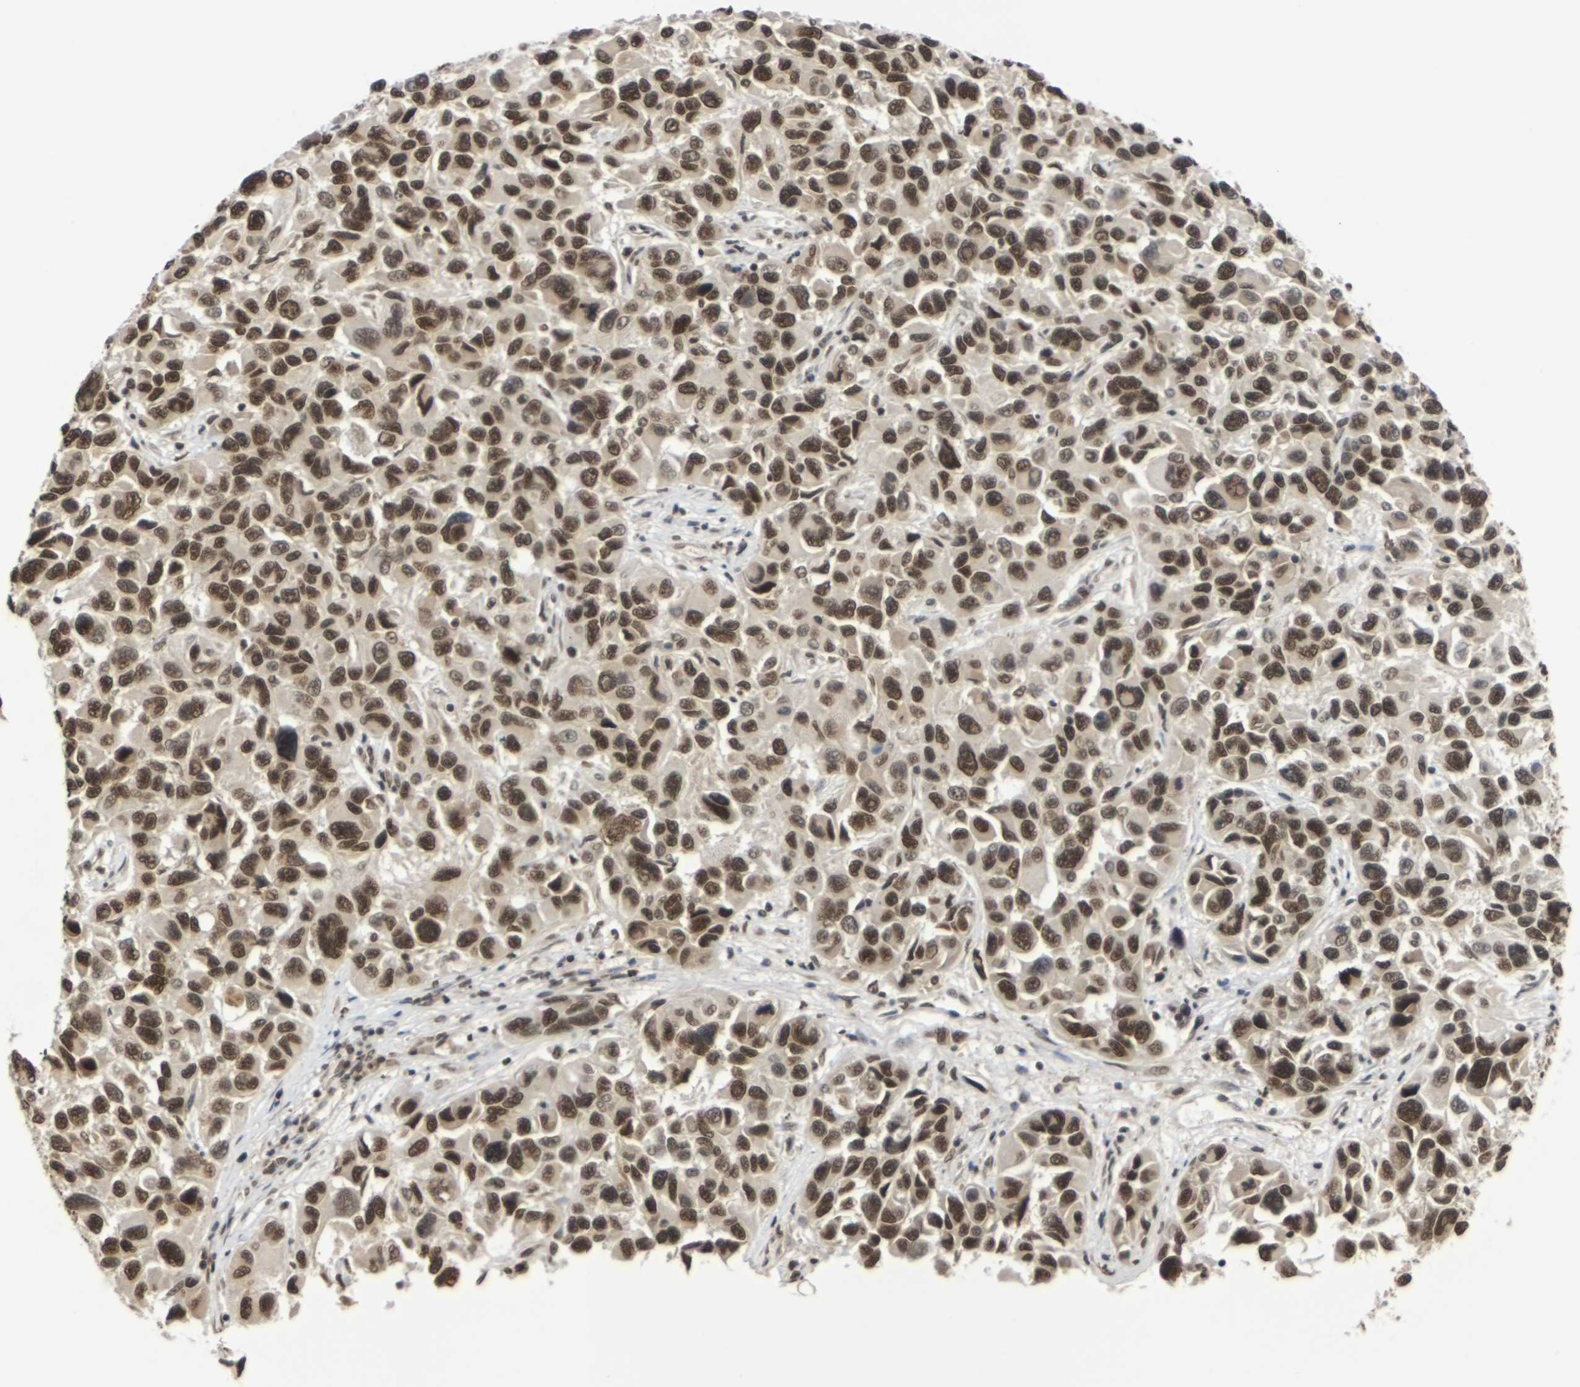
{"staining": {"intensity": "strong", "quantity": ">75%", "location": "cytoplasmic/membranous,nuclear"}, "tissue": "melanoma", "cell_type": "Tumor cells", "image_type": "cancer", "snomed": [{"axis": "morphology", "description": "Malignant melanoma, NOS"}, {"axis": "topography", "description": "Skin"}], "caption": "Protein expression analysis of malignant melanoma reveals strong cytoplasmic/membranous and nuclear expression in about >75% of tumor cells.", "gene": "NELFA", "patient": {"sex": "male", "age": 53}}